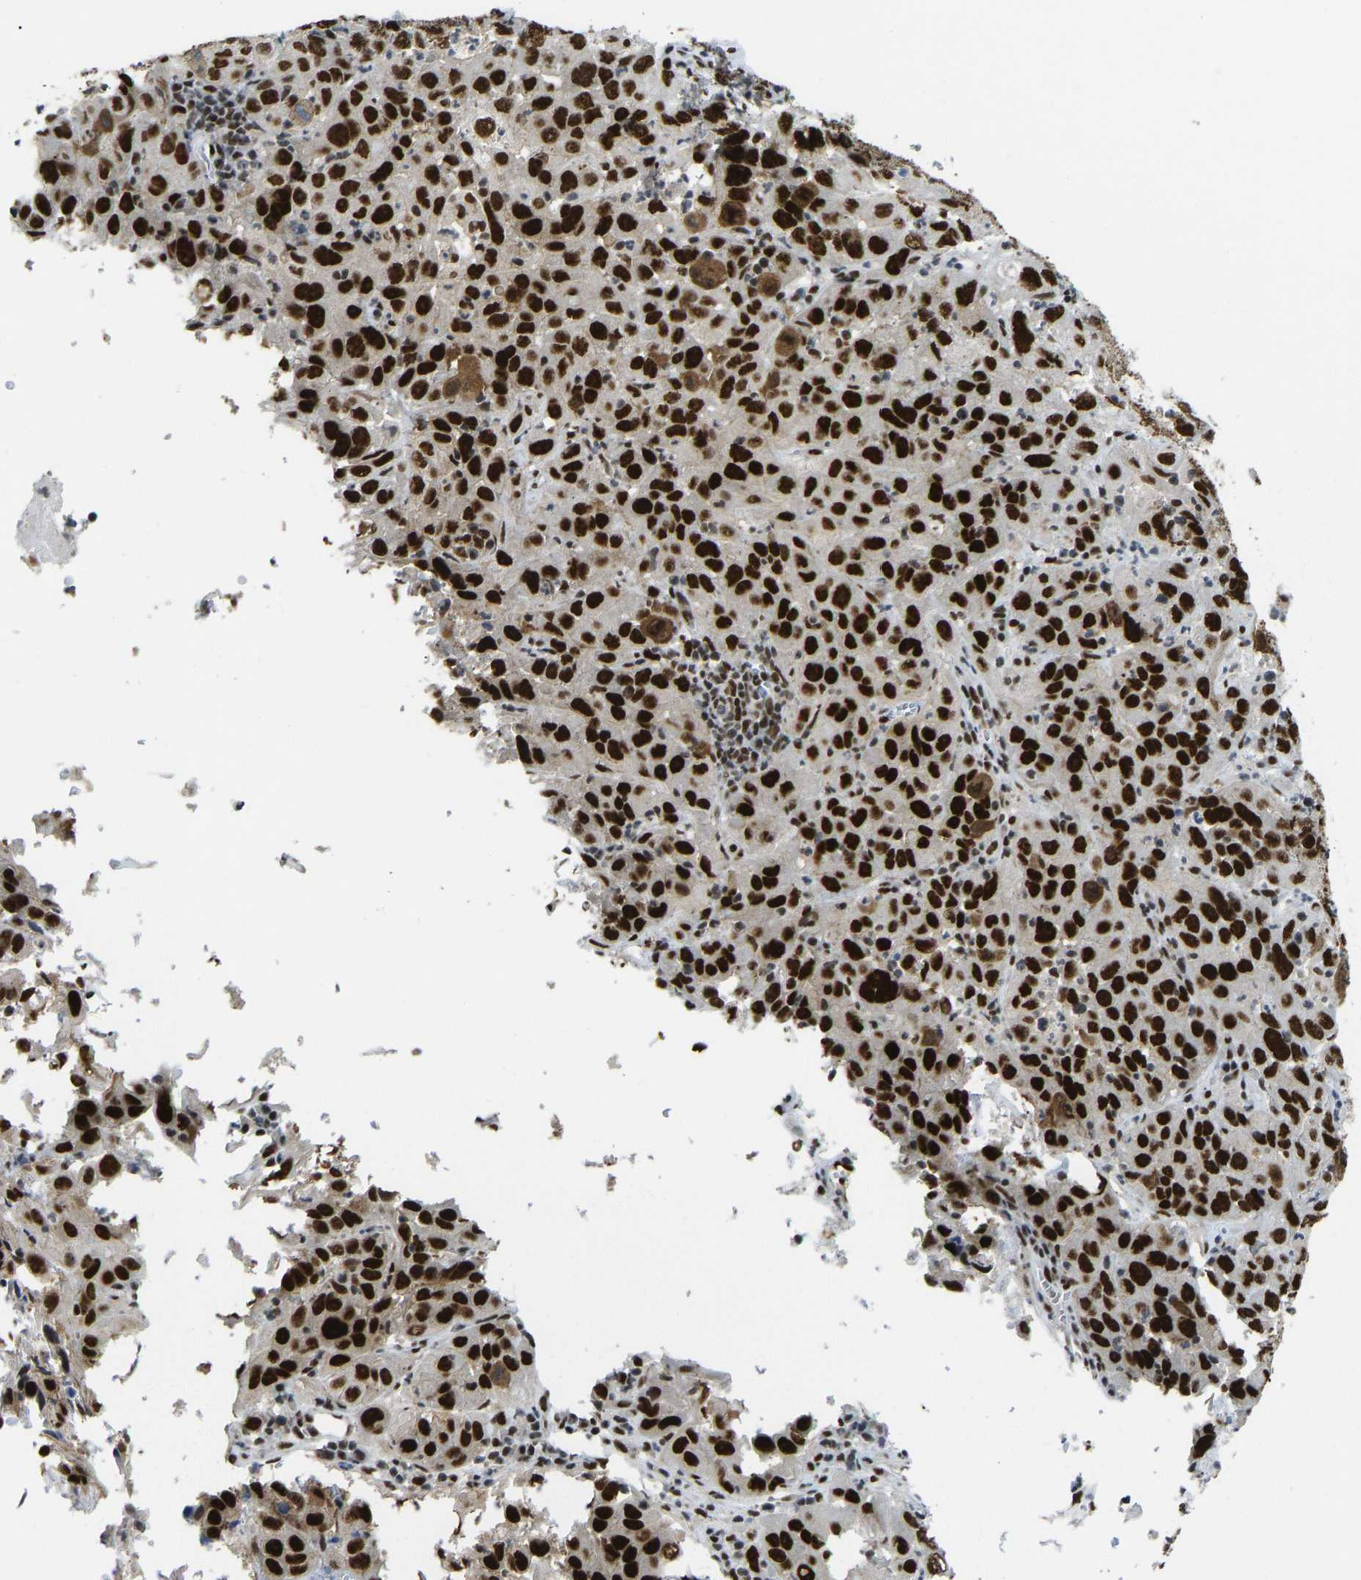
{"staining": {"intensity": "strong", "quantity": ">75%", "location": "nuclear"}, "tissue": "cervical cancer", "cell_type": "Tumor cells", "image_type": "cancer", "snomed": [{"axis": "morphology", "description": "Squamous cell carcinoma, NOS"}, {"axis": "topography", "description": "Cervix"}], "caption": "Protein expression by immunohistochemistry (IHC) exhibits strong nuclear expression in approximately >75% of tumor cells in squamous cell carcinoma (cervical).", "gene": "FOXK1", "patient": {"sex": "female", "age": 32}}